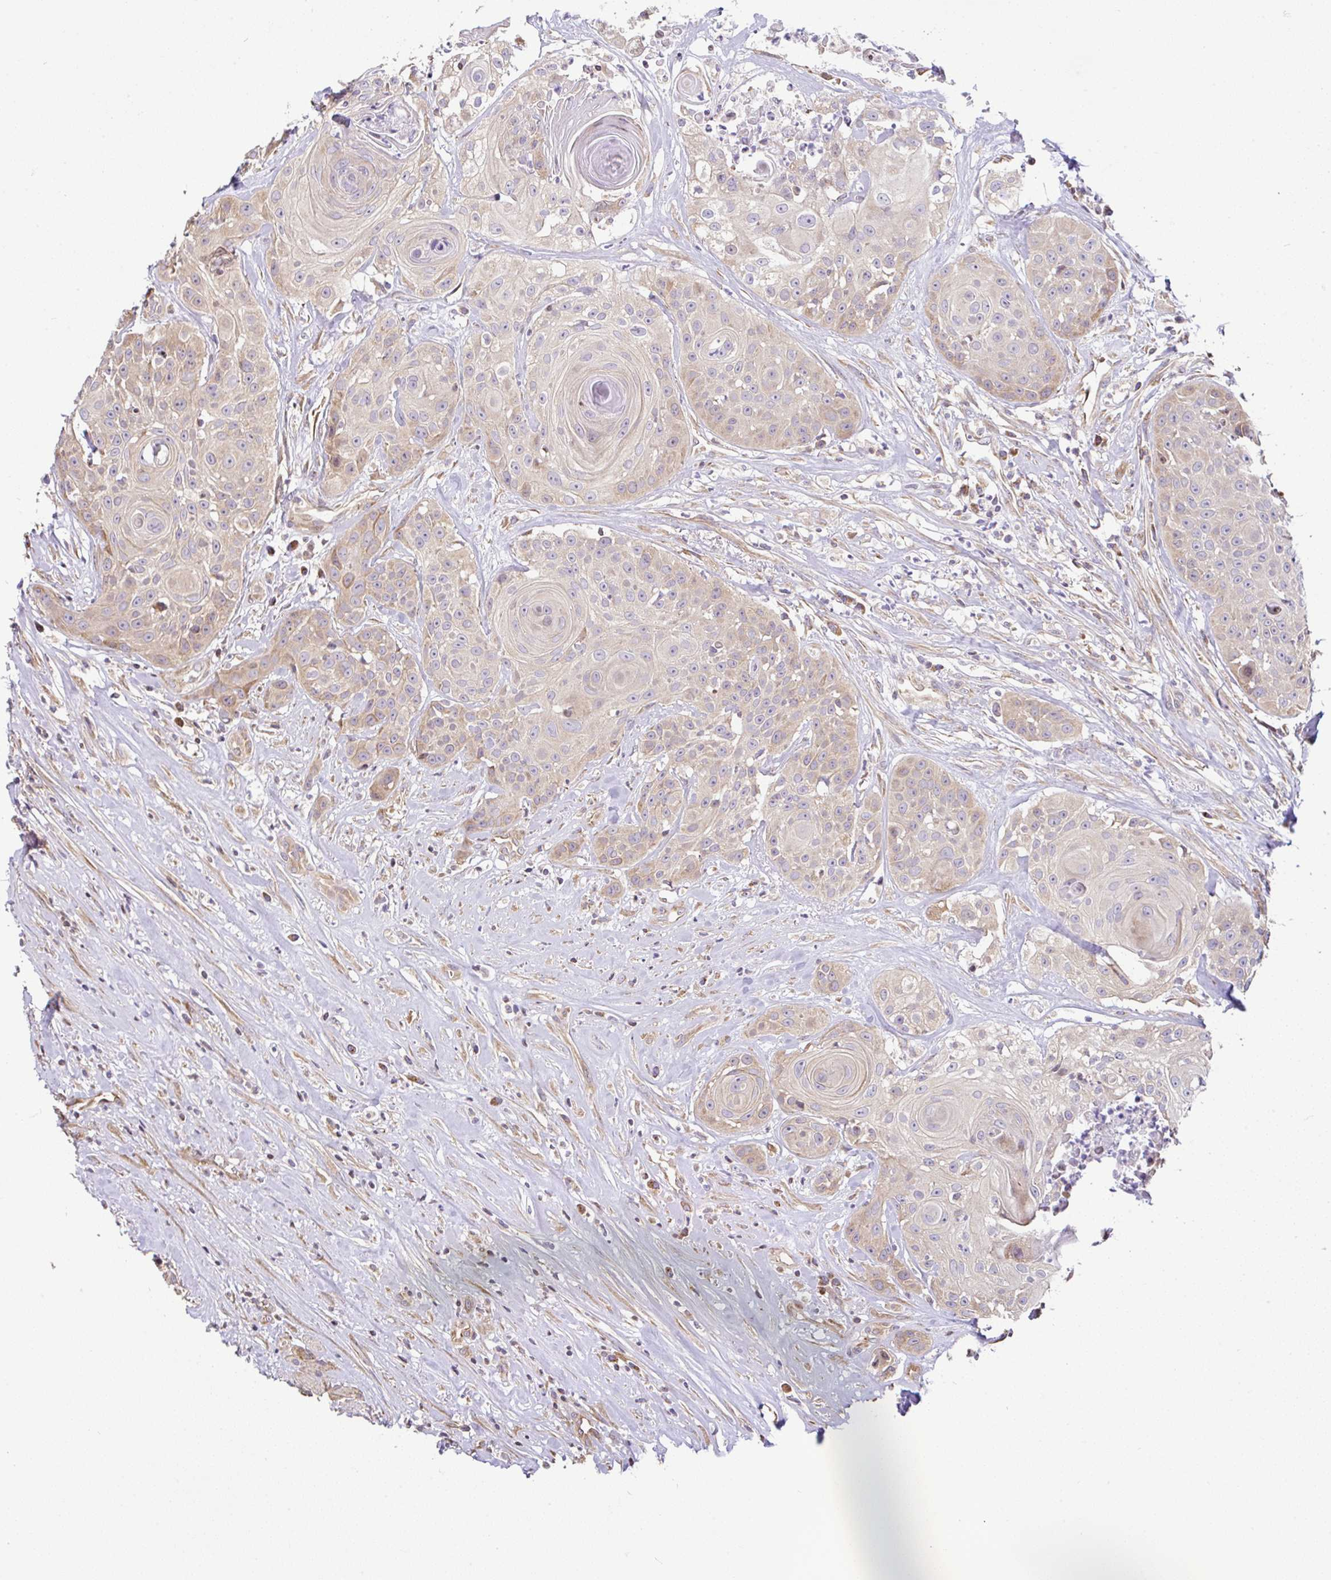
{"staining": {"intensity": "weak", "quantity": "25%-75%", "location": "cytoplasmic/membranous"}, "tissue": "head and neck cancer", "cell_type": "Tumor cells", "image_type": "cancer", "snomed": [{"axis": "morphology", "description": "Squamous cell carcinoma, NOS"}, {"axis": "topography", "description": "Head-Neck"}], "caption": "Weak cytoplasmic/membranous positivity is appreciated in approximately 25%-75% of tumor cells in head and neck cancer.", "gene": "FIGNL1", "patient": {"sex": "male", "age": 83}}